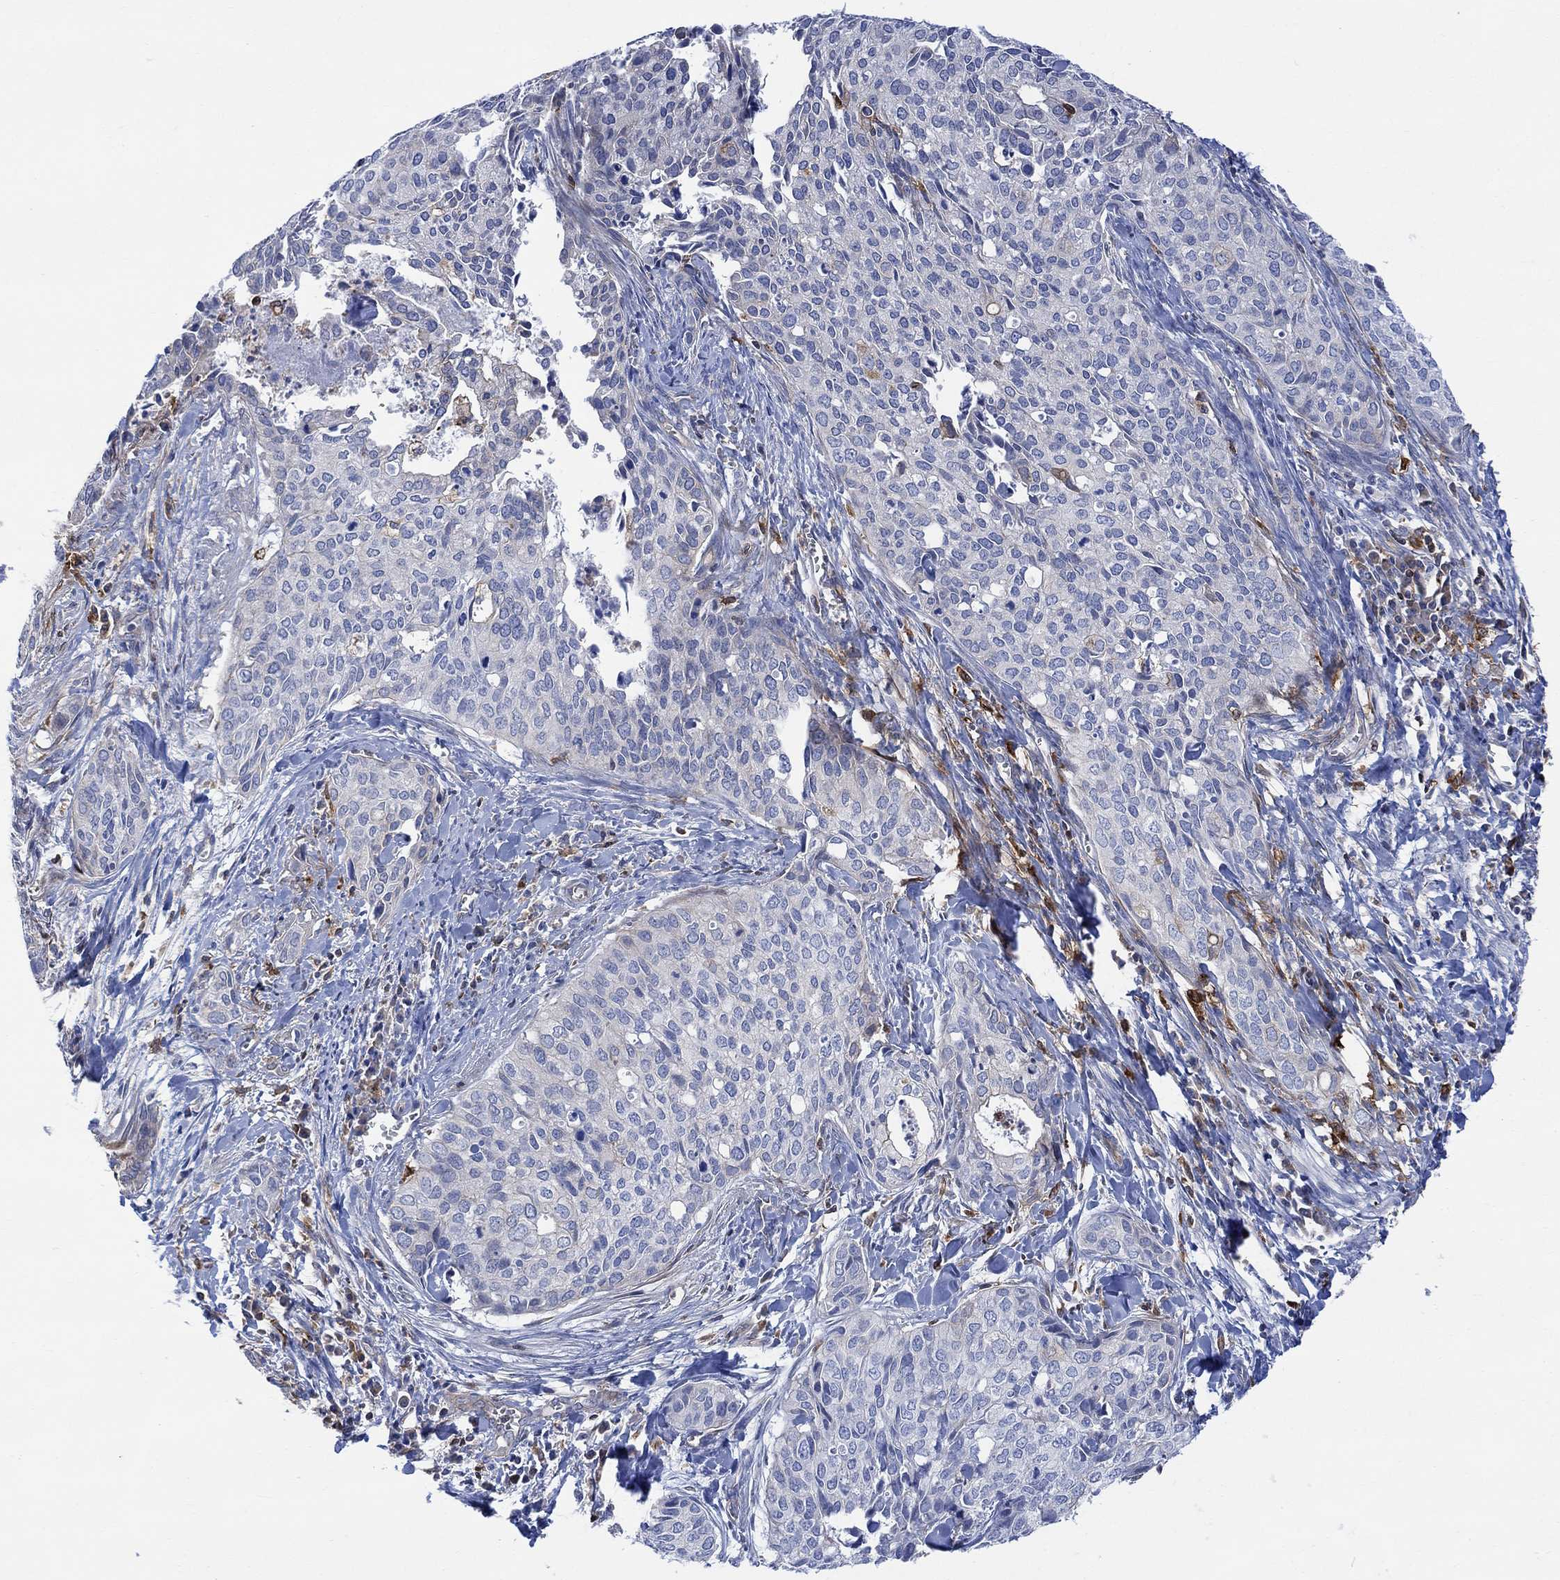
{"staining": {"intensity": "negative", "quantity": "none", "location": "none"}, "tissue": "cervical cancer", "cell_type": "Tumor cells", "image_type": "cancer", "snomed": [{"axis": "morphology", "description": "Squamous cell carcinoma, NOS"}, {"axis": "topography", "description": "Cervix"}], "caption": "This is an IHC photomicrograph of human cervical squamous cell carcinoma. There is no positivity in tumor cells.", "gene": "GBP5", "patient": {"sex": "female", "age": 29}}